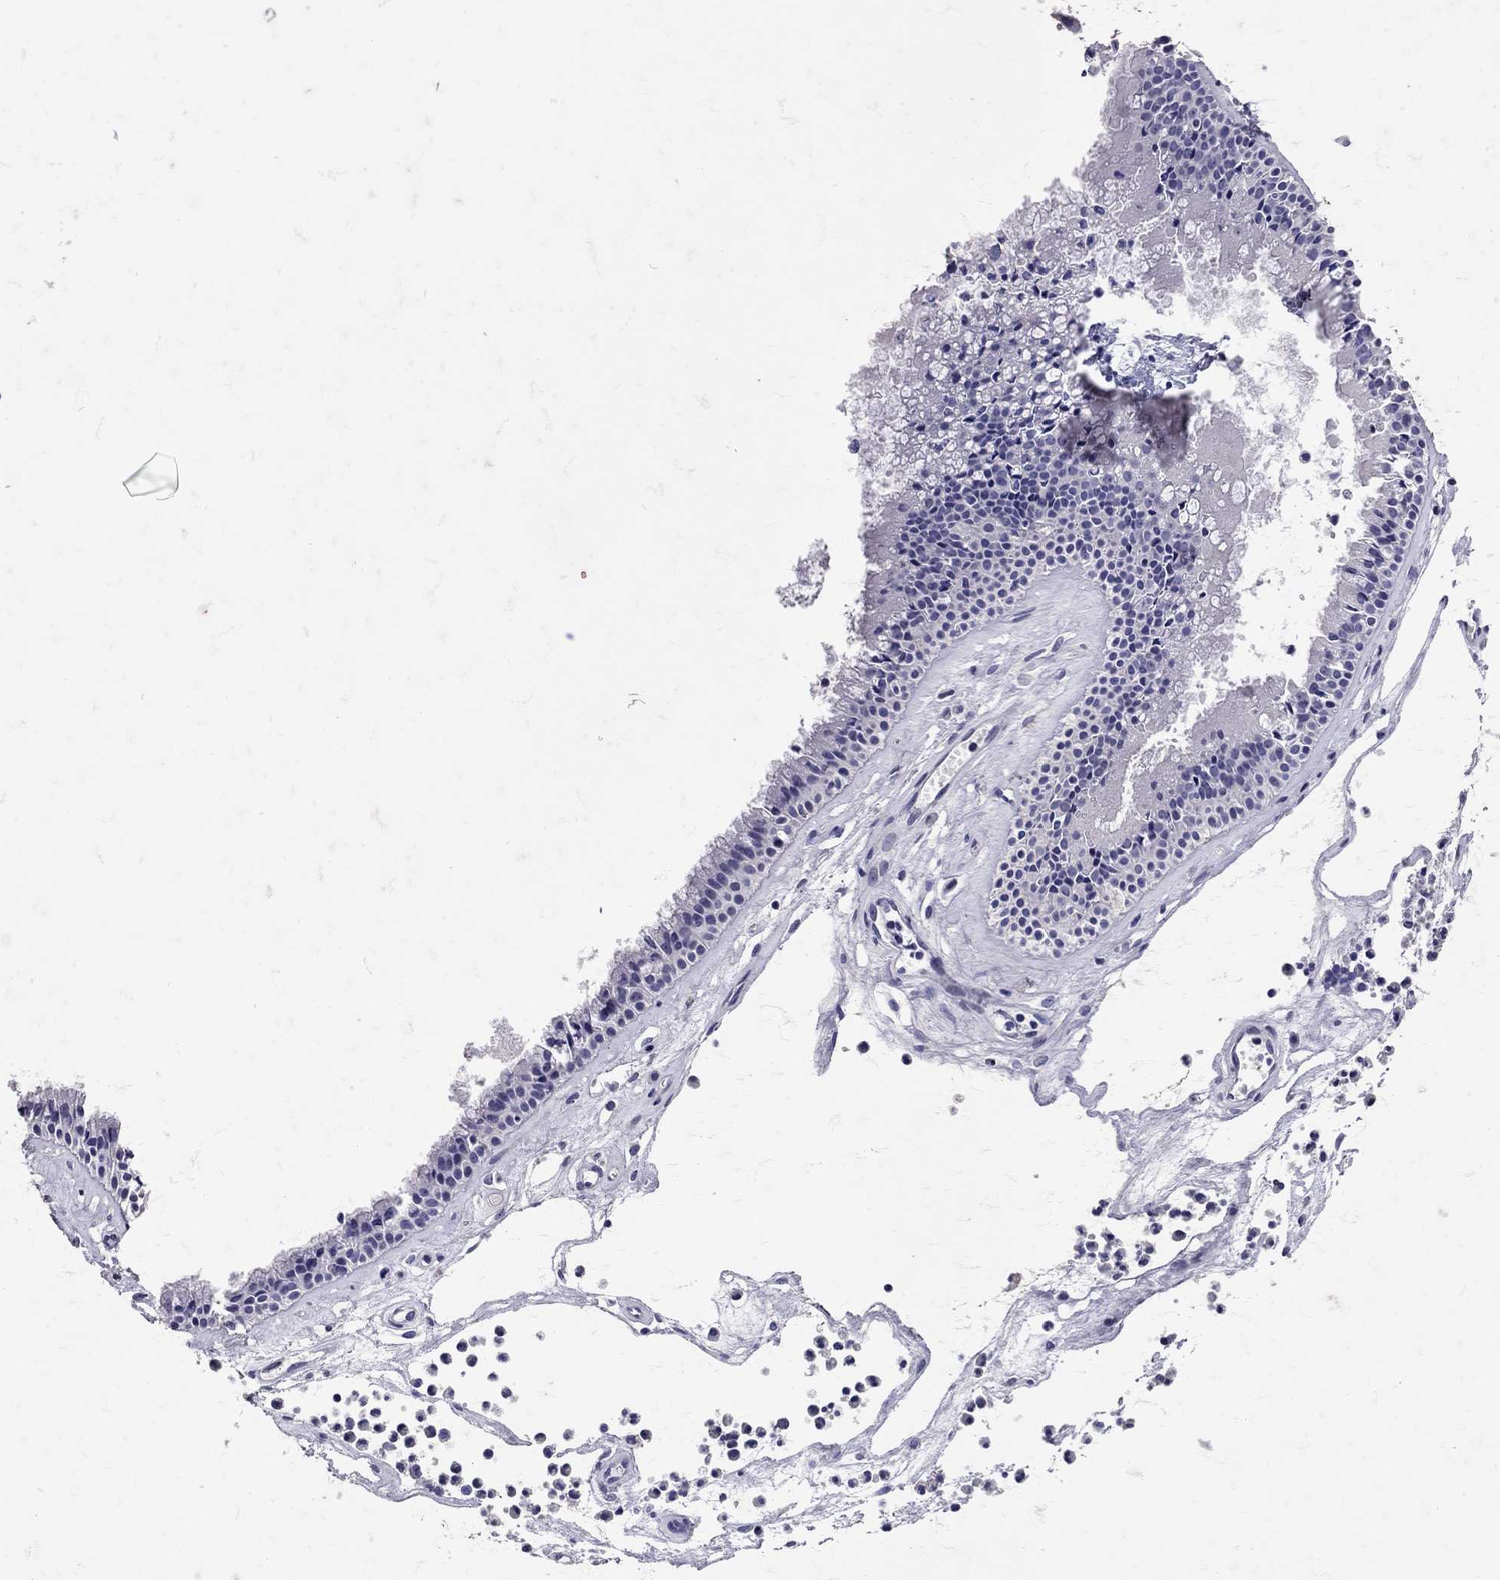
{"staining": {"intensity": "negative", "quantity": "none", "location": "none"}, "tissue": "nasopharynx", "cell_type": "Respiratory epithelial cells", "image_type": "normal", "snomed": [{"axis": "morphology", "description": "Normal tissue, NOS"}, {"axis": "topography", "description": "Nasopharynx"}], "caption": "Respiratory epithelial cells show no significant protein expression in normal nasopharynx.", "gene": "SST", "patient": {"sex": "female", "age": 47}}